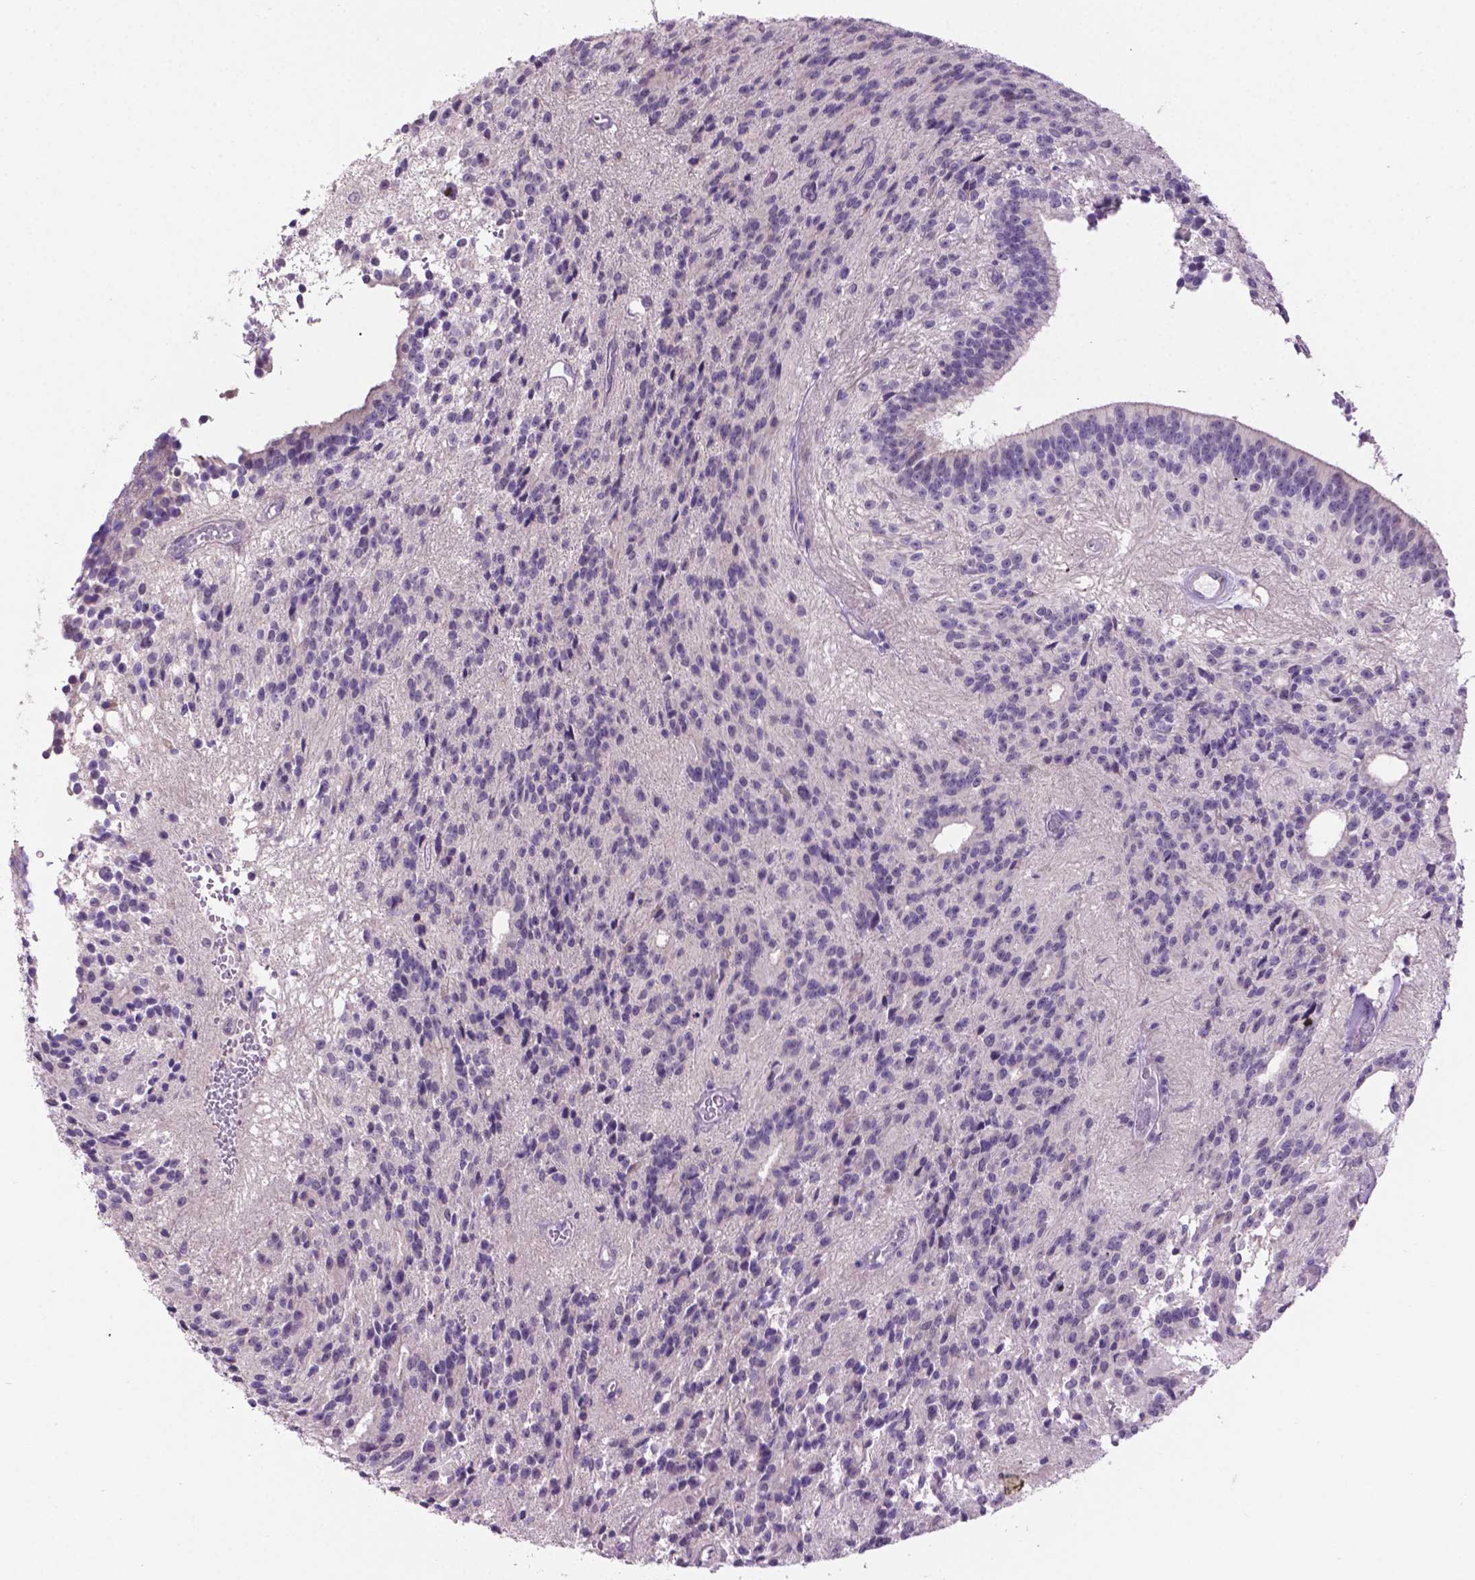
{"staining": {"intensity": "negative", "quantity": "none", "location": "none"}, "tissue": "glioma", "cell_type": "Tumor cells", "image_type": "cancer", "snomed": [{"axis": "morphology", "description": "Glioma, malignant, Low grade"}, {"axis": "topography", "description": "Brain"}], "caption": "IHC image of human malignant low-grade glioma stained for a protein (brown), which shows no positivity in tumor cells.", "gene": "CDH7", "patient": {"sex": "male", "age": 31}}